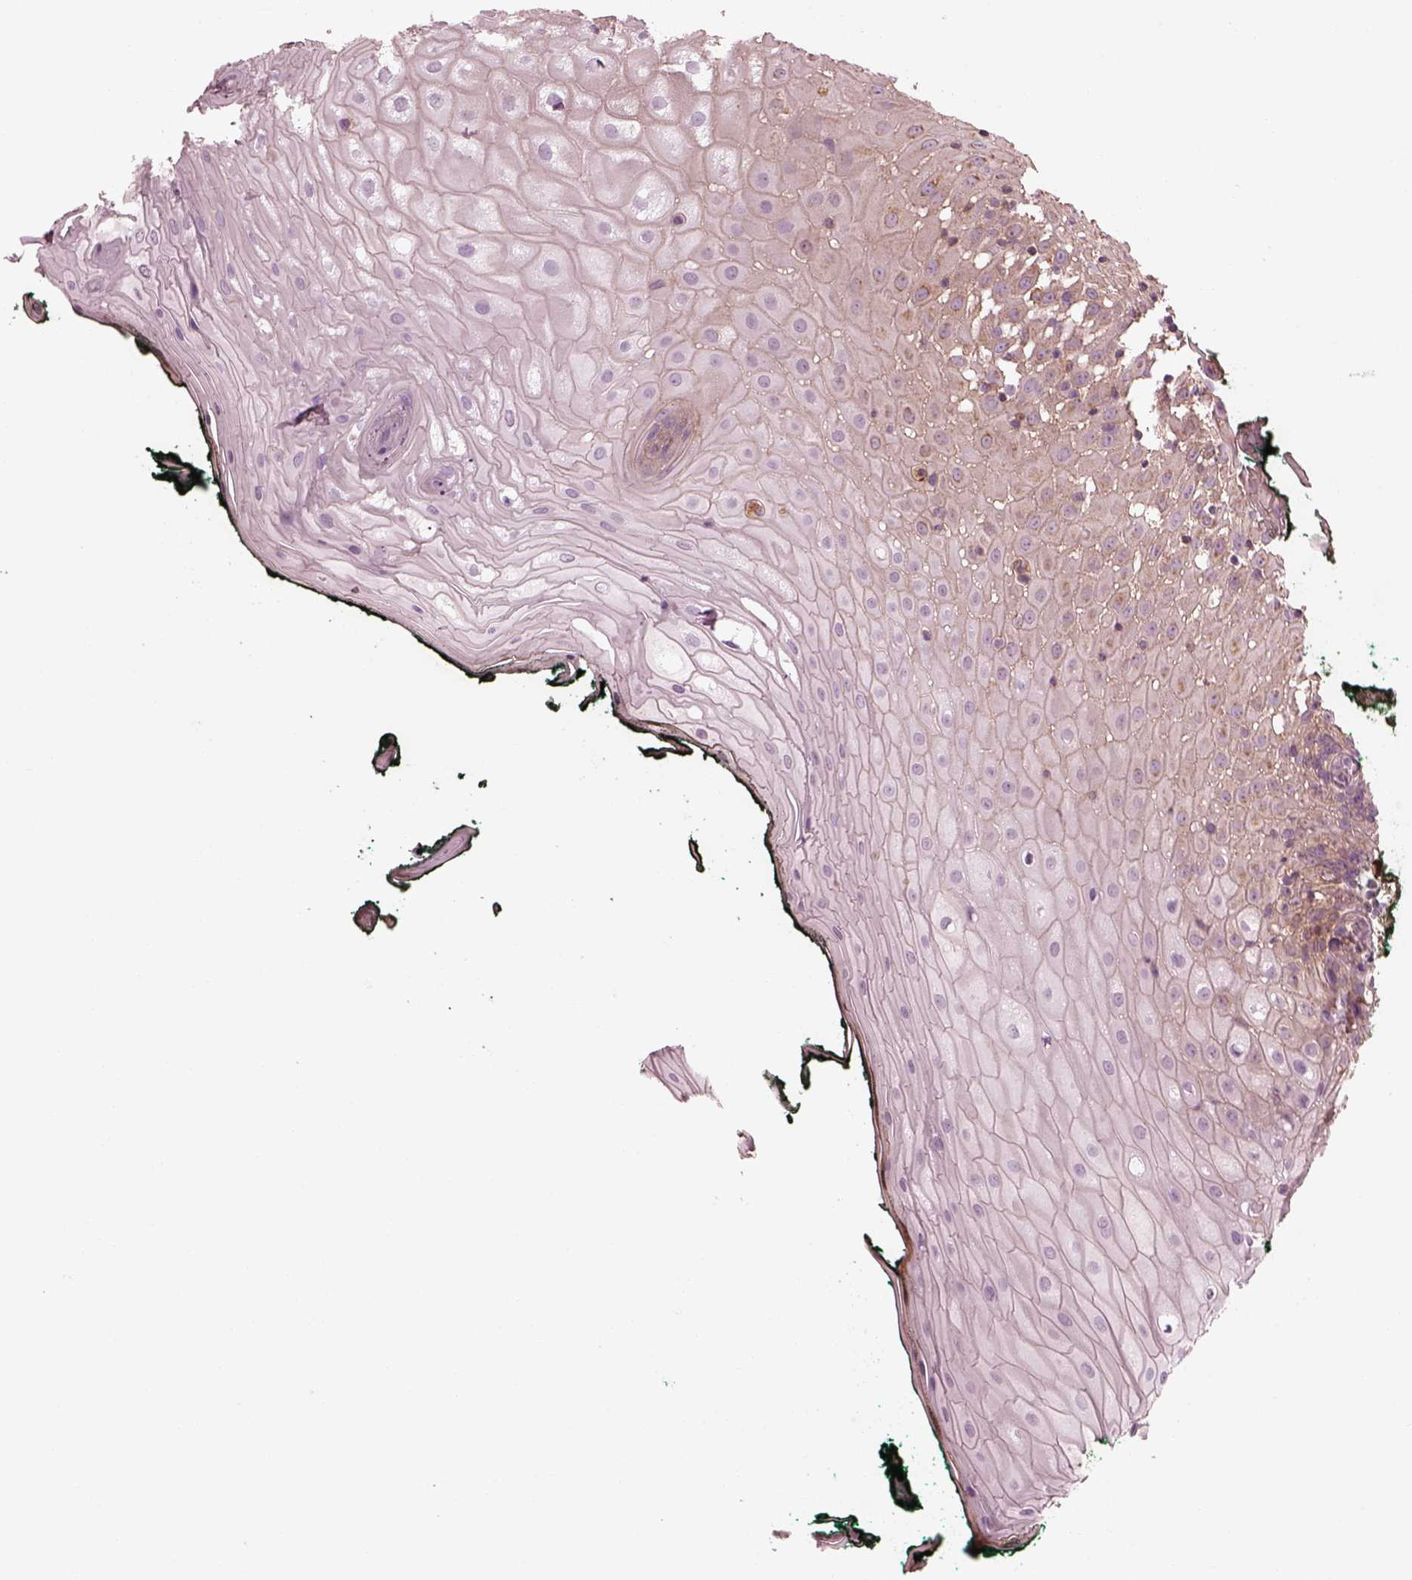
{"staining": {"intensity": "moderate", "quantity": "<25%", "location": "cytoplasmic/membranous"}, "tissue": "oral mucosa", "cell_type": "Squamous epithelial cells", "image_type": "normal", "snomed": [{"axis": "morphology", "description": "Normal tissue, NOS"}, {"axis": "topography", "description": "Oral tissue"}, {"axis": "topography", "description": "Head-Neck"}], "caption": "DAB immunohistochemical staining of normal oral mucosa exhibits moderate cytoplasmic/membranous protein staining in approximately <25% of squamous epithelial cells. The protein of interest is shown in brown color, while the nuclei are stained blue.", "gene": "ELAPOR1", "patient": {"sex": "female", "age": 68}}